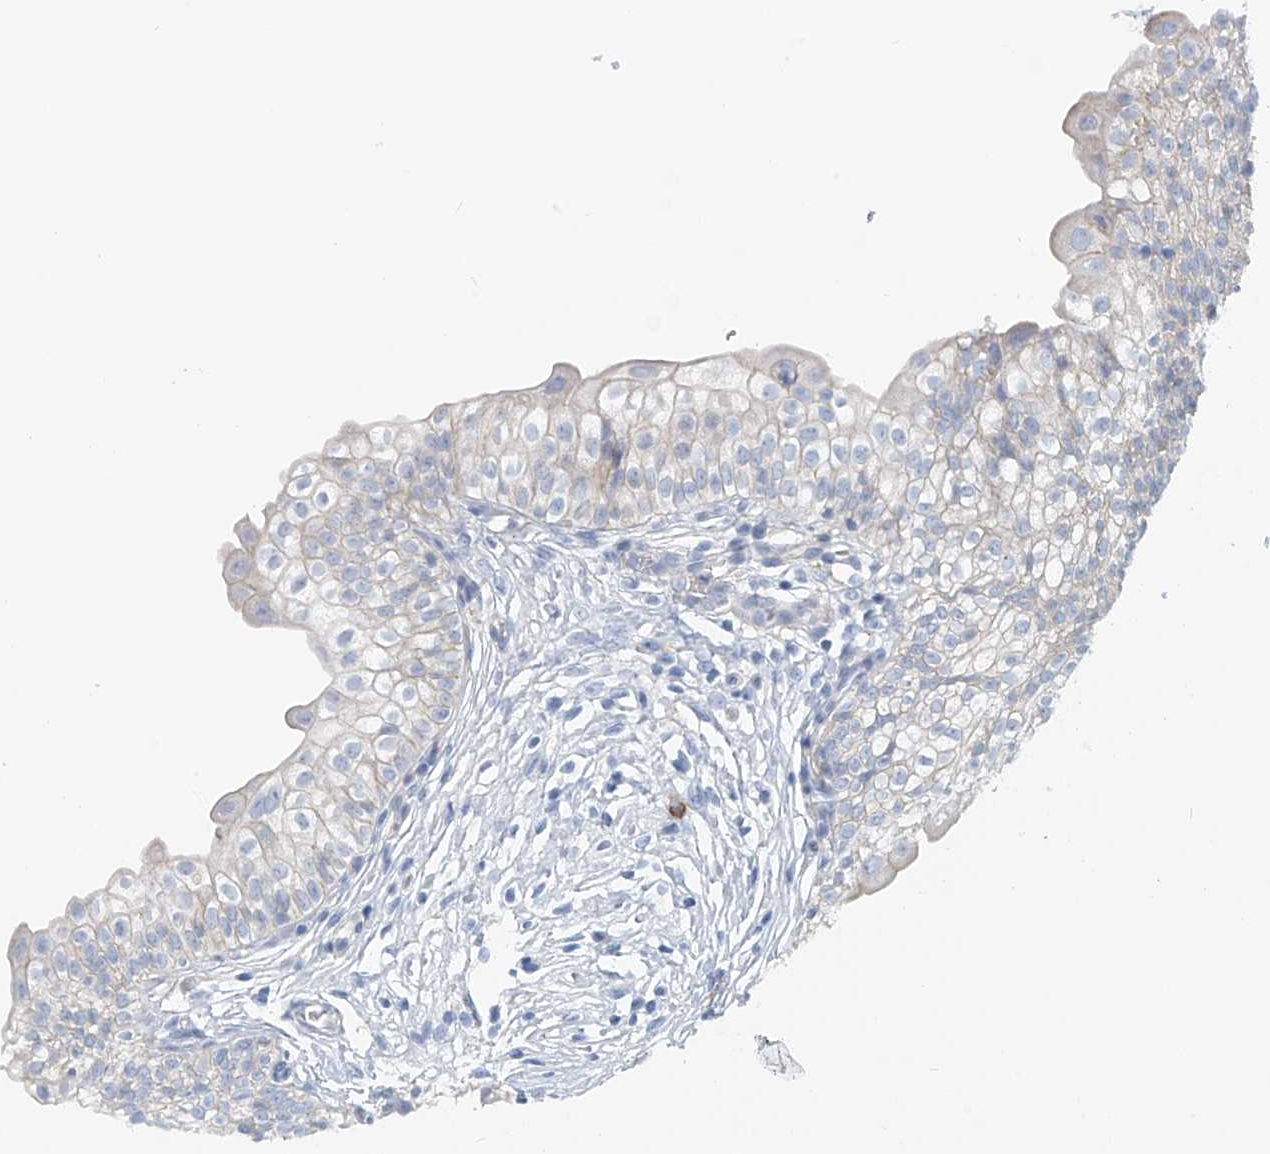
{"staining": {"intensity": "negative", "quantity": "none", "location": "none"}, "tissue": "urinary bladder", "cell_type": "Urothelial cells", "image_type": "normal", "snomed": [{"axis": "morphology", "description": "Normal tissue, NOS"}, {"axis": "topography", "description": "Urinary bladder"}], "caption": "Immunohistochemistry (IHC) histopathology image of normal urinary bladder: human urinary bladder stained with DAB (3,3'-diaminobenzidine) displays no significant protein positivity in urothelial cells. Nuclei are stained in blue.", "gene": "POMGNT2", "patient": {"sex": "male", "age": 55}}